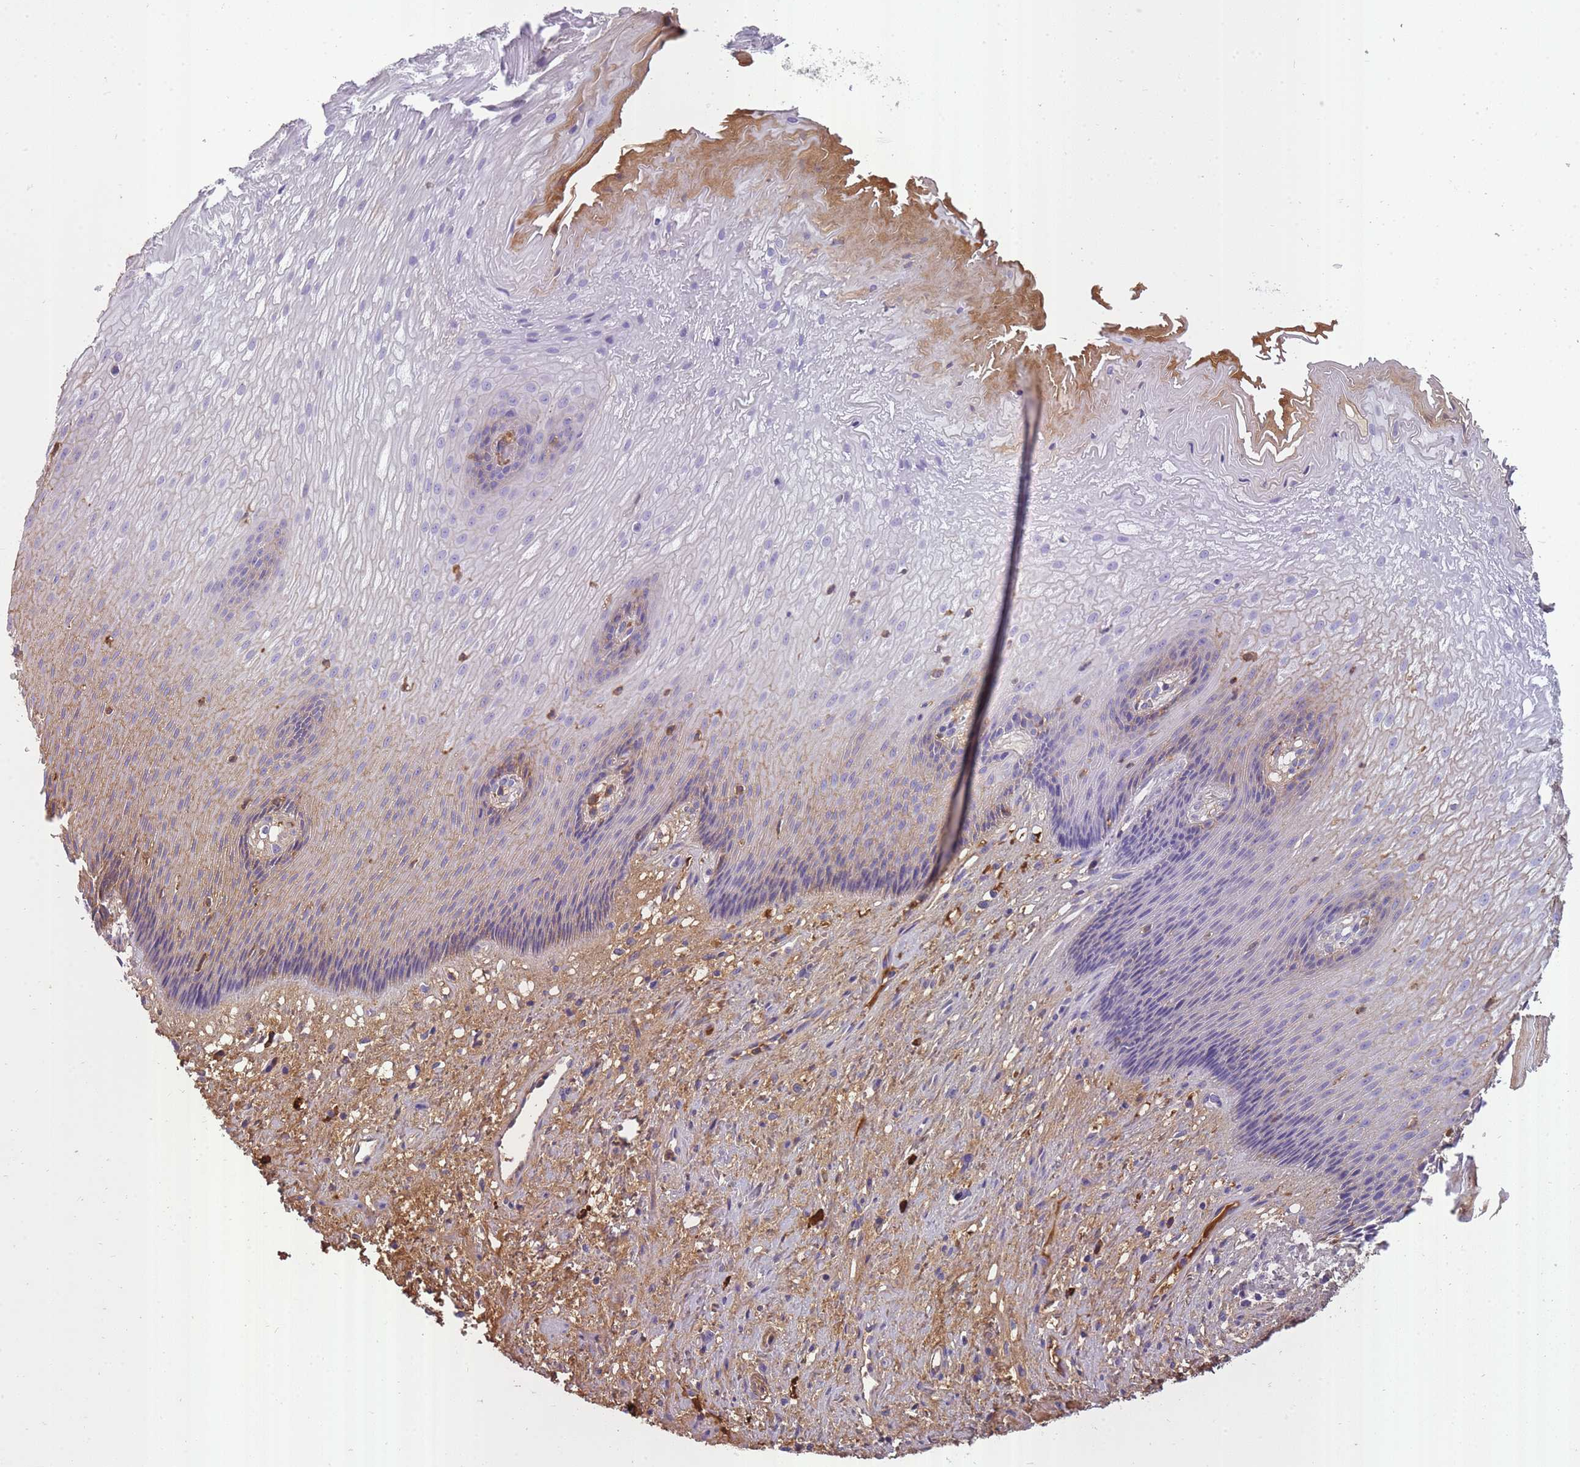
{"staining": {"intensity": "weak", "quantity": "<25%", "location": "cytoplasmic/membranous"}, "tissue": "esophagus", "cell_type": "Squamous epithelial cells", "image_type": "normal", "snomed": [{"axis": "morphology", "description": "Normal tissue, NOS"}, {"axis": "topography", "description": "Esophagus"}], "caption": "The IHC image has no significant staining in squamous epithelial cells of esophagus.", "gene": "IGKV1", "patient": {"sex": "male", "age": 60}}